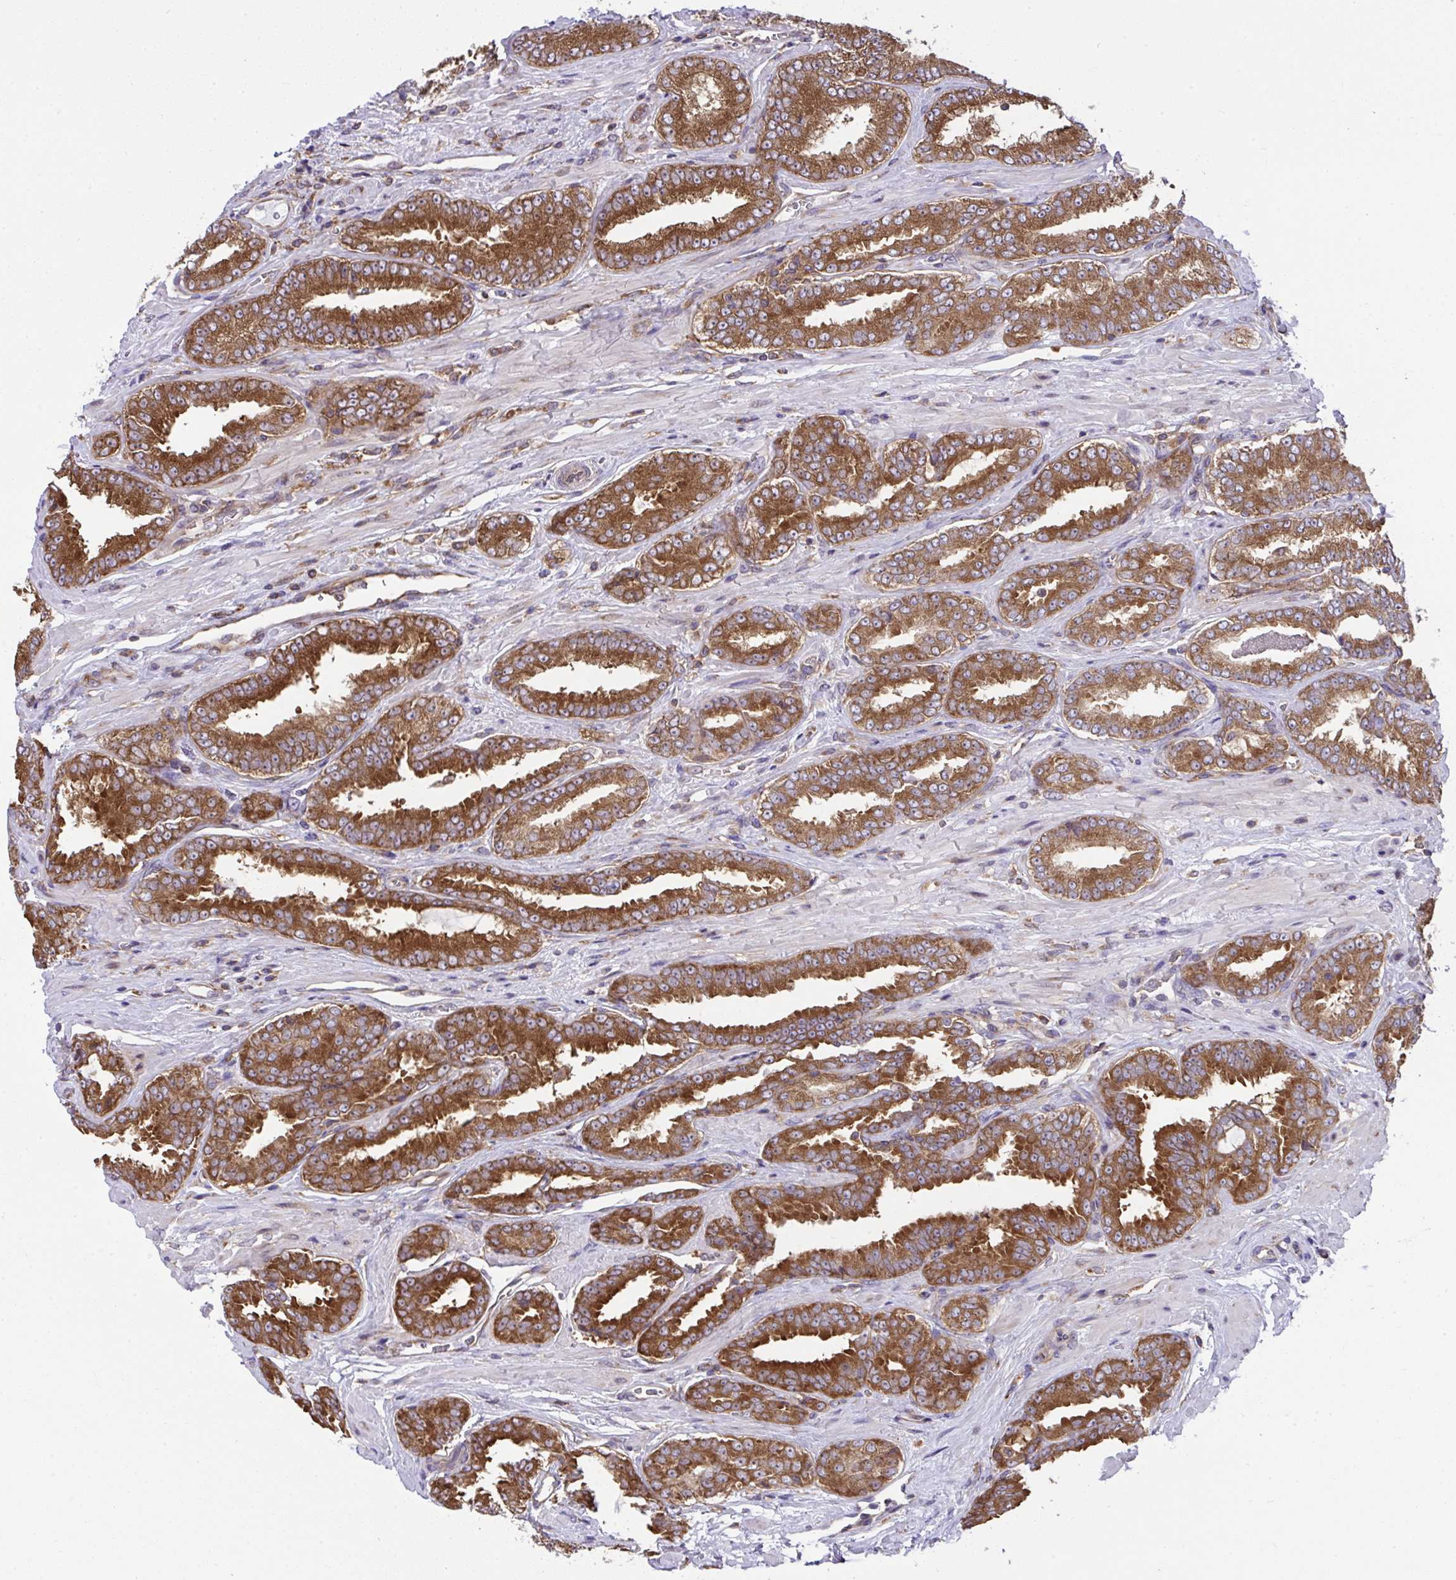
{"staining": {"intensity": "strong", "quantity": ">75%", "location": "cytoplasmic/membranous"}, "tissue": "prostate cancer", "cell_type": "Tumor cells", "image_type": "cancer", "snomed": [{"axis": "morphology", "description": "Adenocarcinoma, High grade"}, {"axis": "topography", "description": "Prostate"}], "caption": "Immunohistochemistry (IHC) (DAB (3,3'-diaminobenzidine)) staining of prostate high-grade adenocarcinoma shows strong cytoplasmic/membranous protein staining in about >75% of tumor cells. (IHC, brightfield microscopy, high magnification).", "gene": "RPS7", "patient": {"sex": "male", "age": 72}}